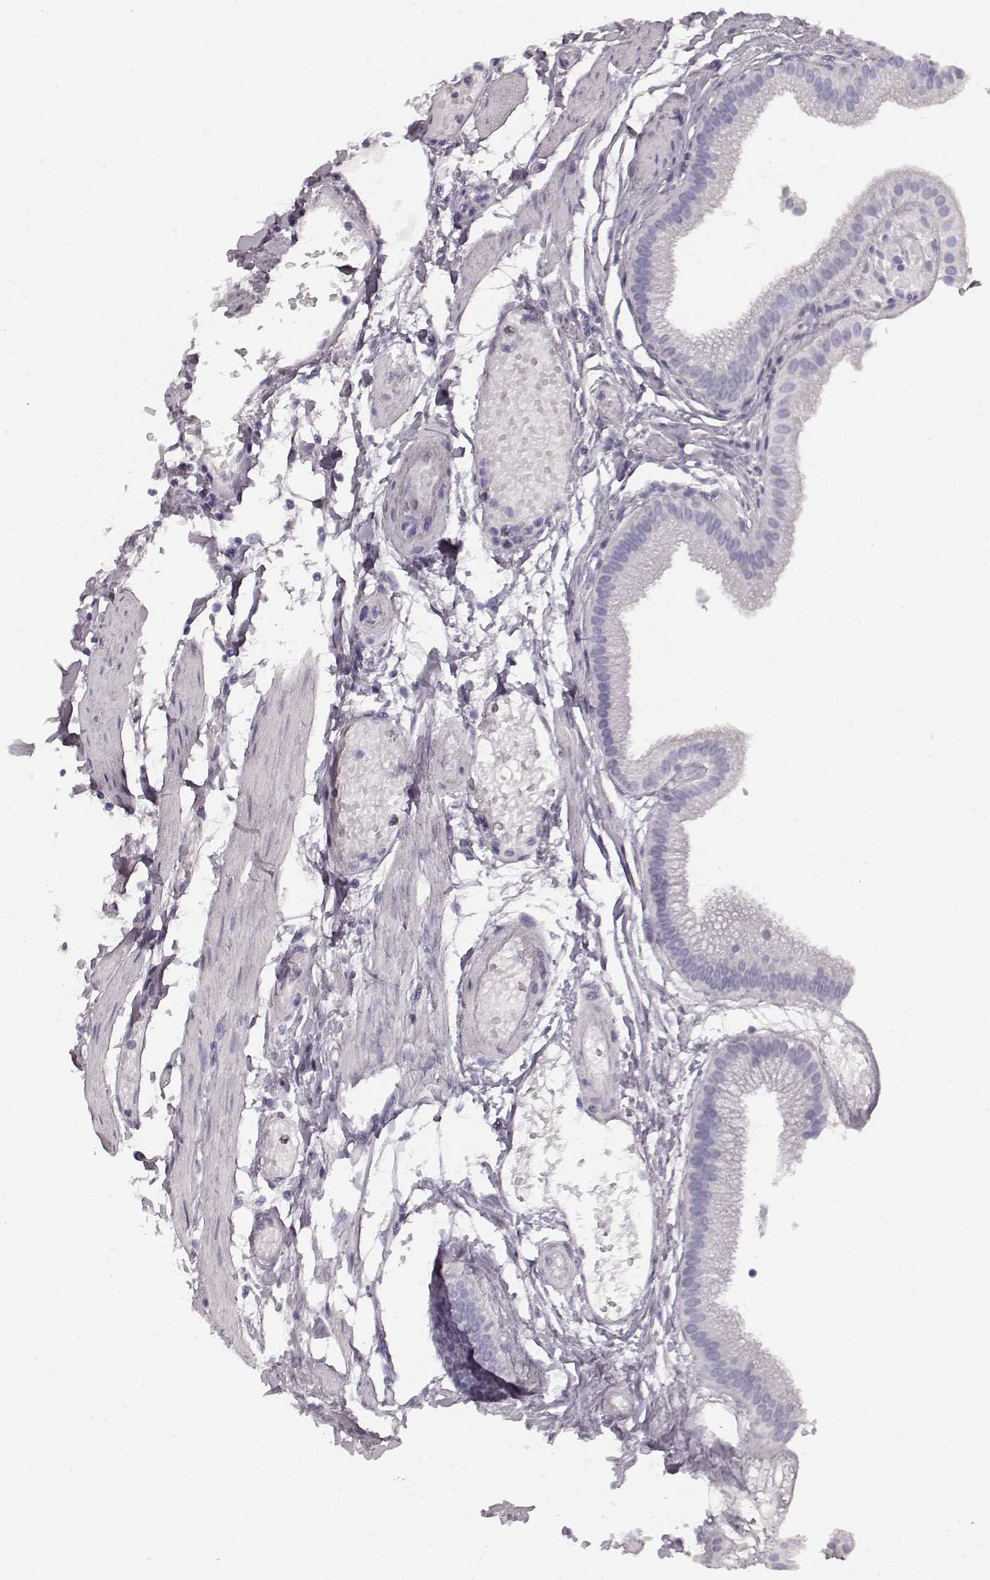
{"staining": {"intensity": "negative", "quantity": "none", "location": "none"}, "tissue": "gallbladder", "cell_type": "Glandular cells", "image_type": "normal", "snomed": [{"axis": "morphology", "description": "Normal tissue, NOS"}, {"axis": "topography", "description": "Gallbladder"}], "caption": "Immunohistochemical staining of benign gallbladder exhibits no significant expression in glandular cells.", "gene": "TMPRSS15", "patient": {"sex": "female", "age": 45}}